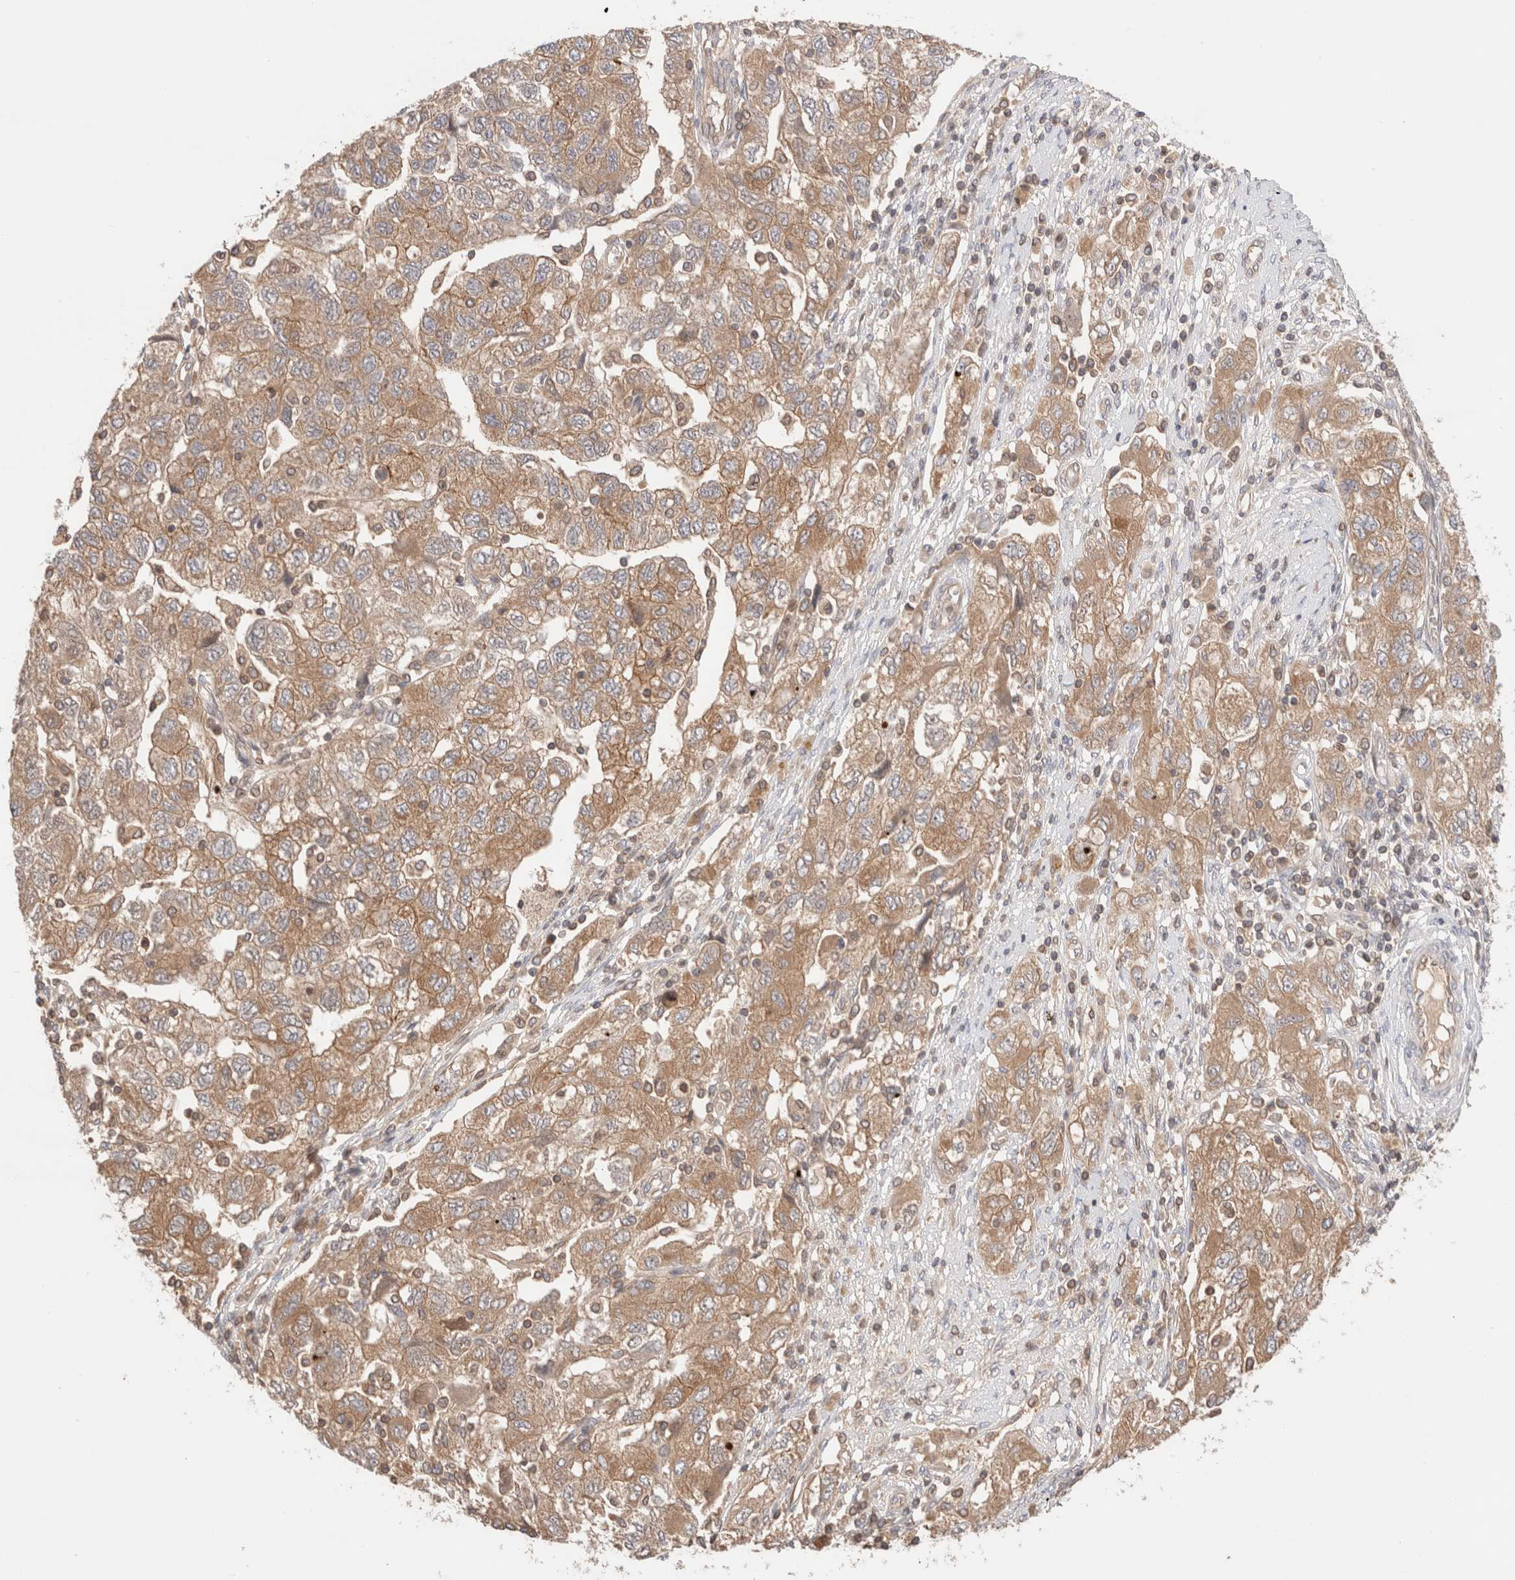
{"staining": {"intensity": "moderate", "quantity": ">75%", "location": "cytoplasmic/membranous"}, "tissue": "ovarian cancer", "cell_type": "Tumor cells", "image_type": "cancer", "snomed": [{"axis": "morphology", "description": "Carcinoma, NOS"}, {"axis": "morphology", "description": "Cystadenocarcinoma, serous, NOS"}, {"axis": "topography", "description": "Ovary"}], "caption": "Carcinoma (ovarian) tissue demonstrates moderate cytoplasmic/membranous expression in about >75% of tumor cells, visualized by immunohistochemistry.", "gene": "SIKE1", "patient": {"sex": "female", "age": 69}}